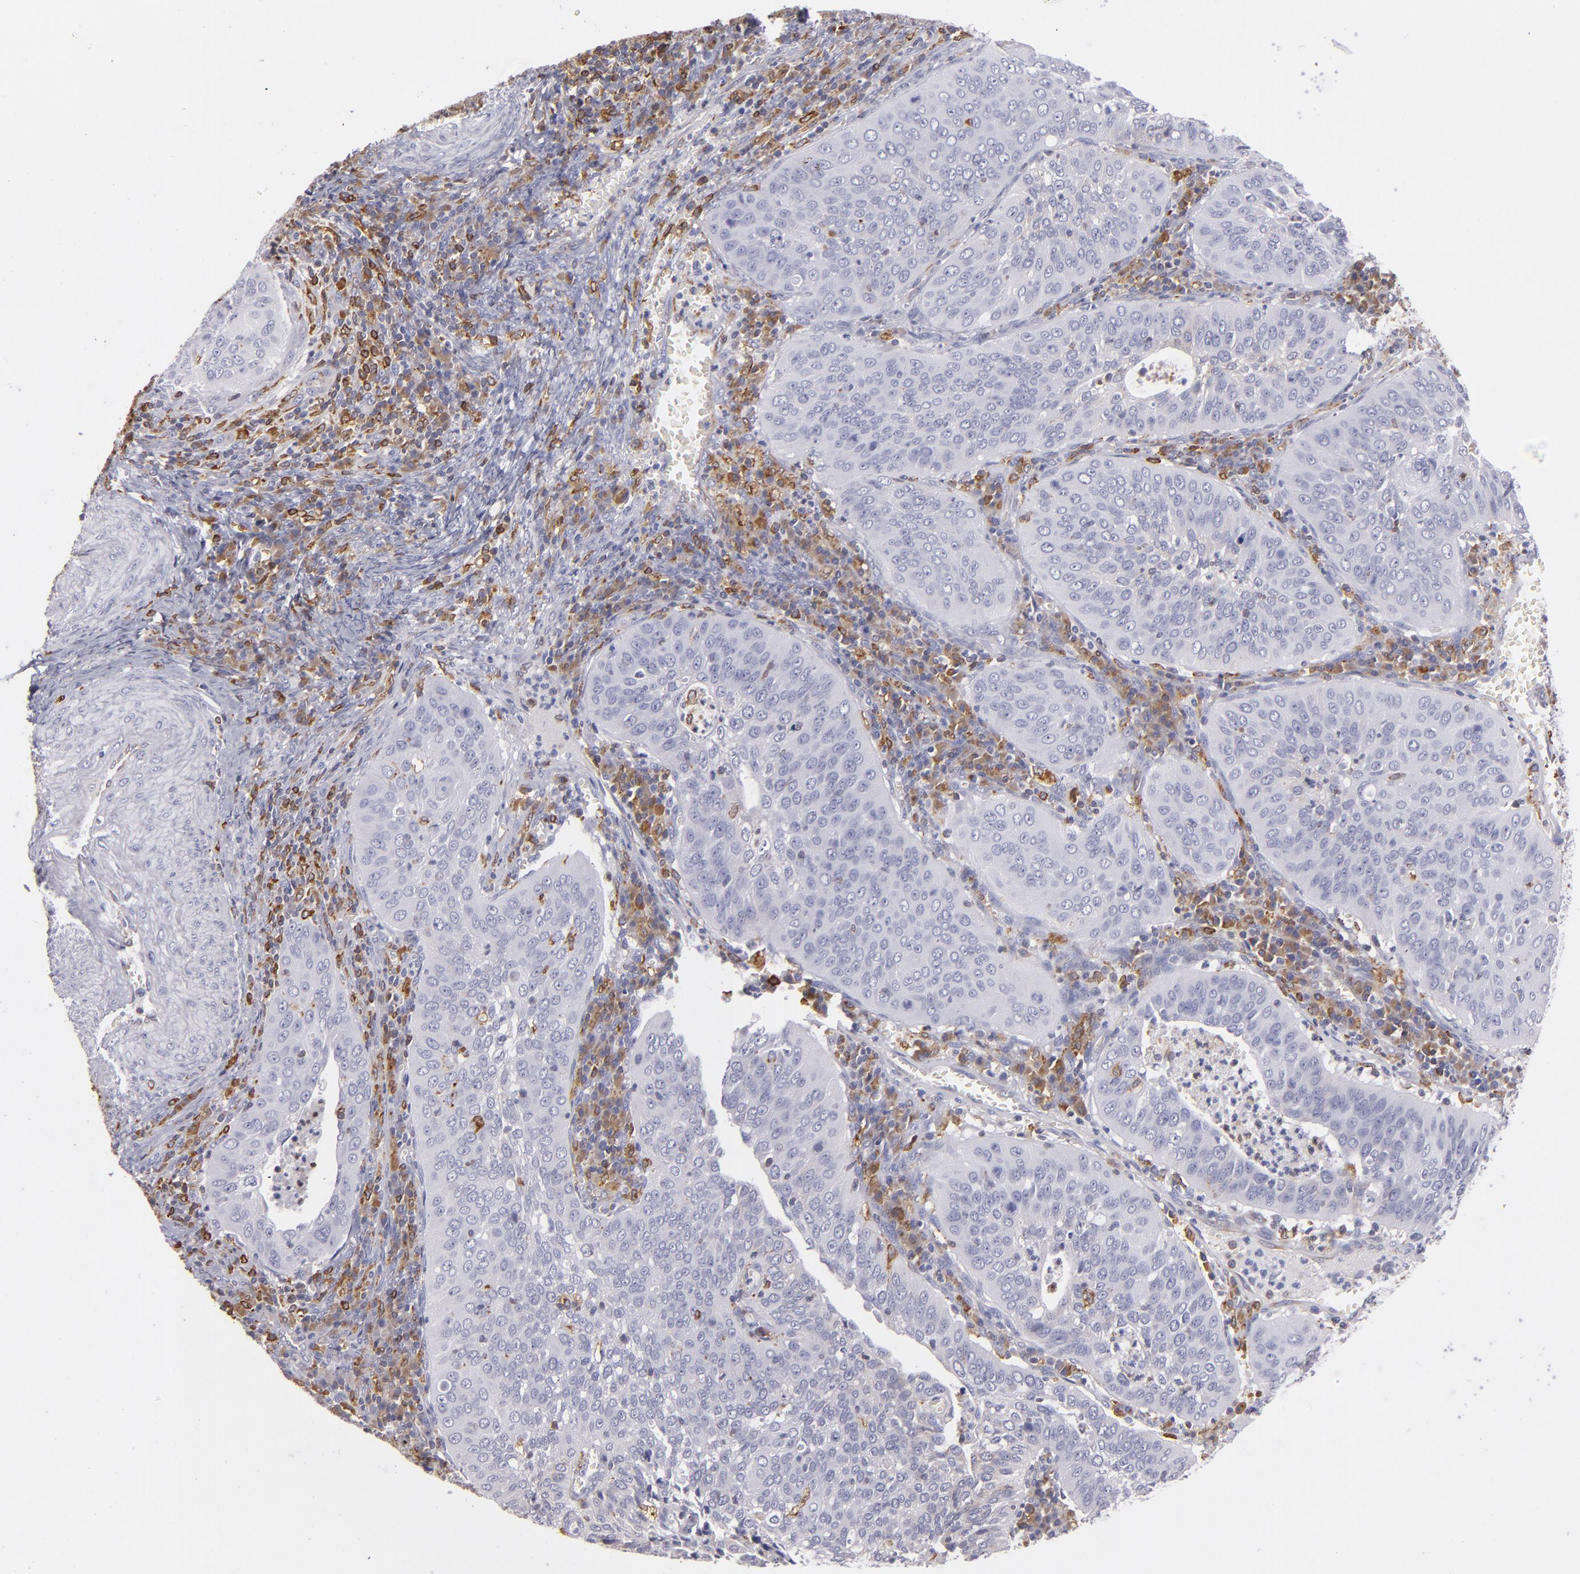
{"staining": {"intensity": "negative", "quantity": "none", "location": "none"}, "tissue": "cervical cancer", "cell_type": "Tumor cells", "image_type": "cancer", "snomed": [{"axis": "morphology", "description": "Squamous cell carcinoma, NOS"}, {"axis": "topography", "description": "Cervix"}], "caption": "DAB immunohistochemical staining of human cervical squamous cell carcinoma demonstrates no significant staining in tumor cells.", "gene": "CD74", "patient": {"sex": "female", "age": 39}}